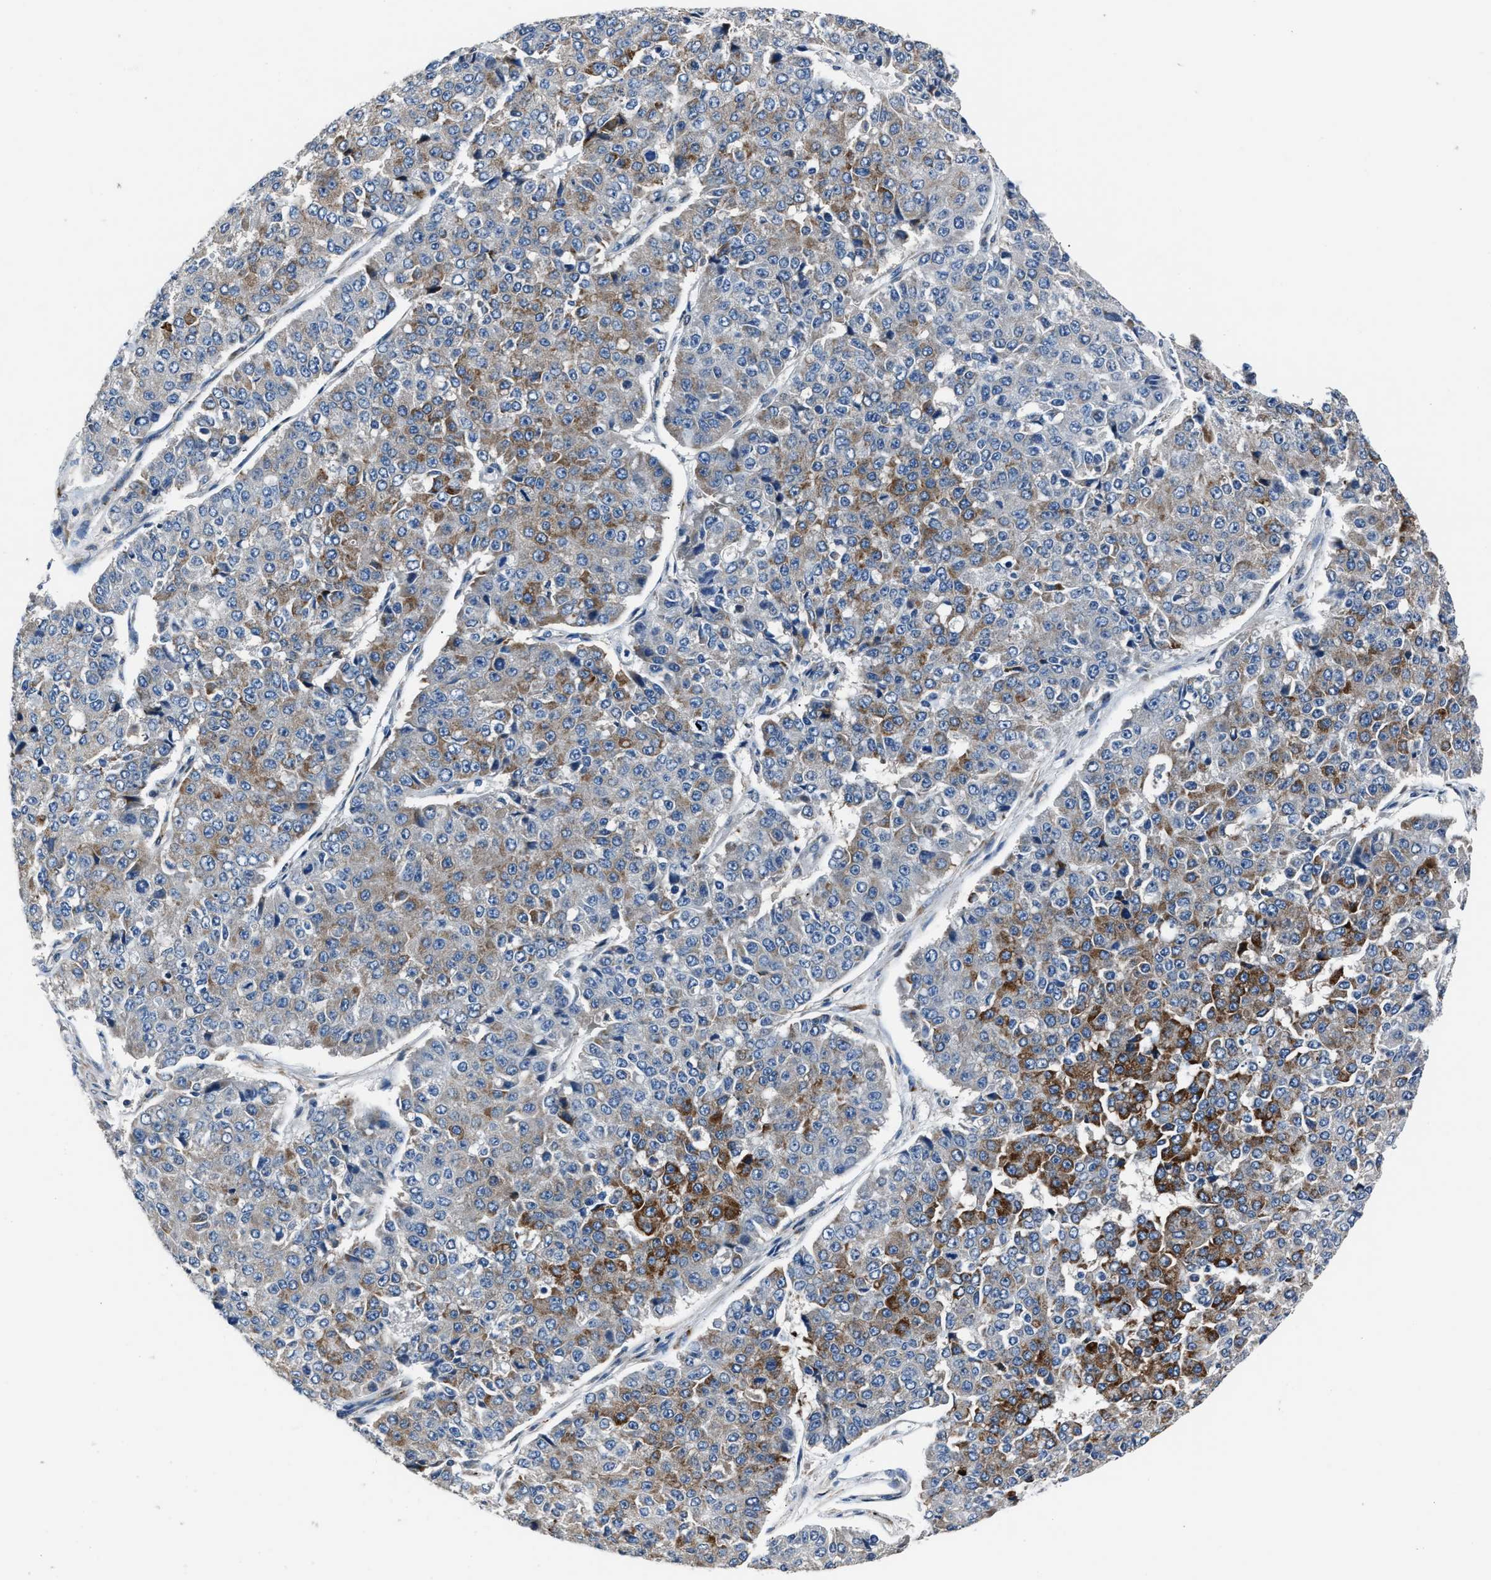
{"staining": {"intensity": "strong", "quantity": "<25%", "location": "cytoplasmic/membranous"}, "tissue": "pancreatic cancer", "cell_type": "Tumor cells", "image_type": "cancer", "snomed": [{"axis": "morphology", "description": "Adenocarcinoma, NOS"}, {"axis": "topography", "description": "Pancreas"}], "caption": "Immunohistochemistry (IHC) image of neoplastic tissue: pancreatic adenocarcinoma stained using IHC exhibits medium levels of strong protein expression localized specifically in the cytoplasmic/membranous of tumor cells, appearing as a cytoplasmic/membranous brown color.", "gene": "DNAJC24", "patient": {"sex": "male", "age": 50}}